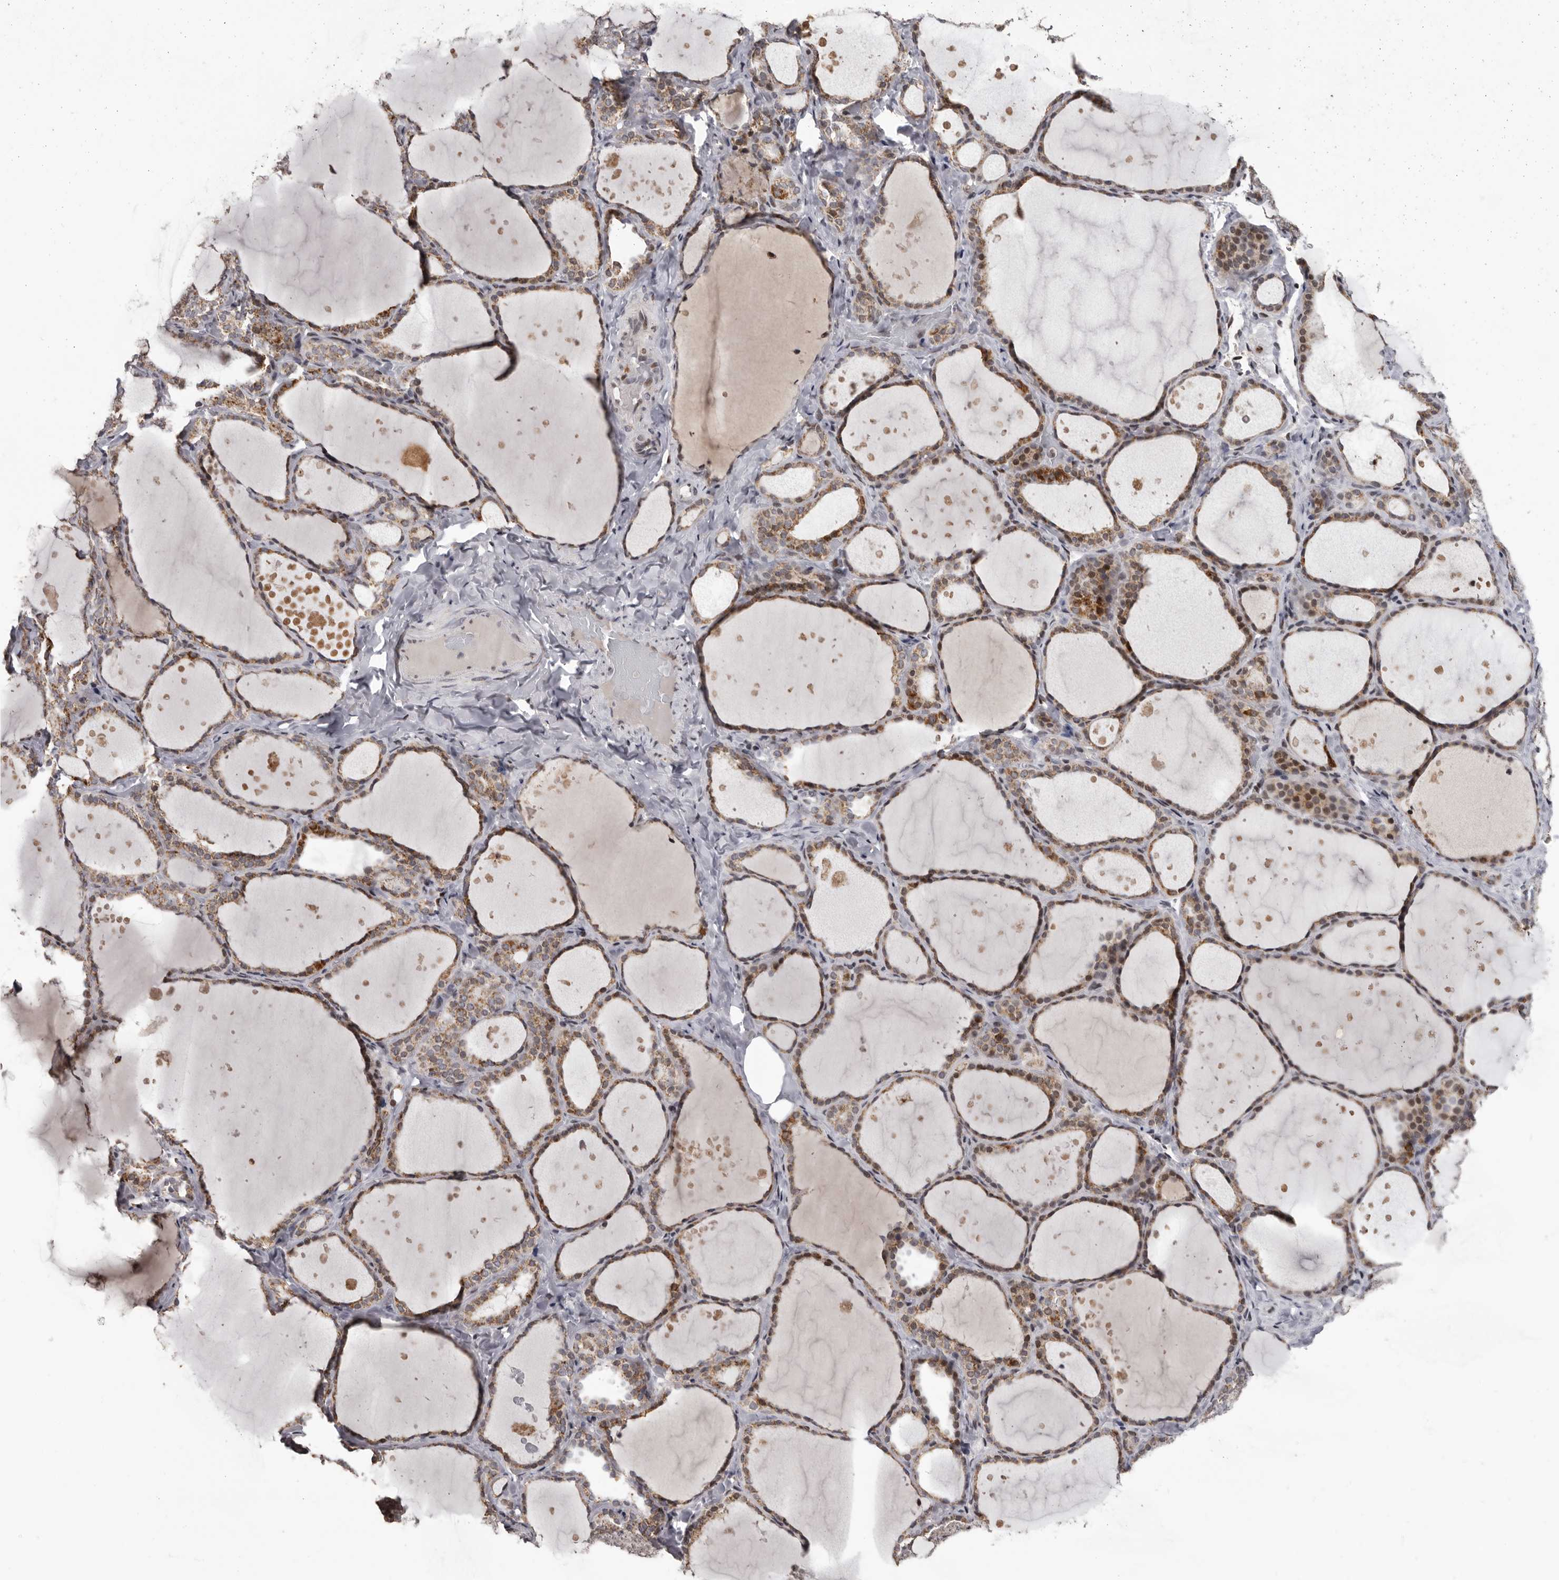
{"staining": {"intensity": "moderate", "quantity": ">75%", "location": "cytoplasmic/membranous,nuclear"}, "tissue": "thyroid gland", "cell_type": "Glandular cells", "image_type": "normal", "snomed": [{"axis": "morphology", "description": "Normal tissue, NOS"}, {"axis": "topography", "description": "Thyroid gland"}], "caption": "High-magnification brightfield microscopy of benign thyroid gland stained with DAB (brown) and counterstained with hematoxylin (blue). glandular cells exhibit moderate cytoplasmic/membranous,nuclear staining is present in about>75% of cells.", "gene": "C17orf99", "patient": {"sex": "female", "age": 44}}